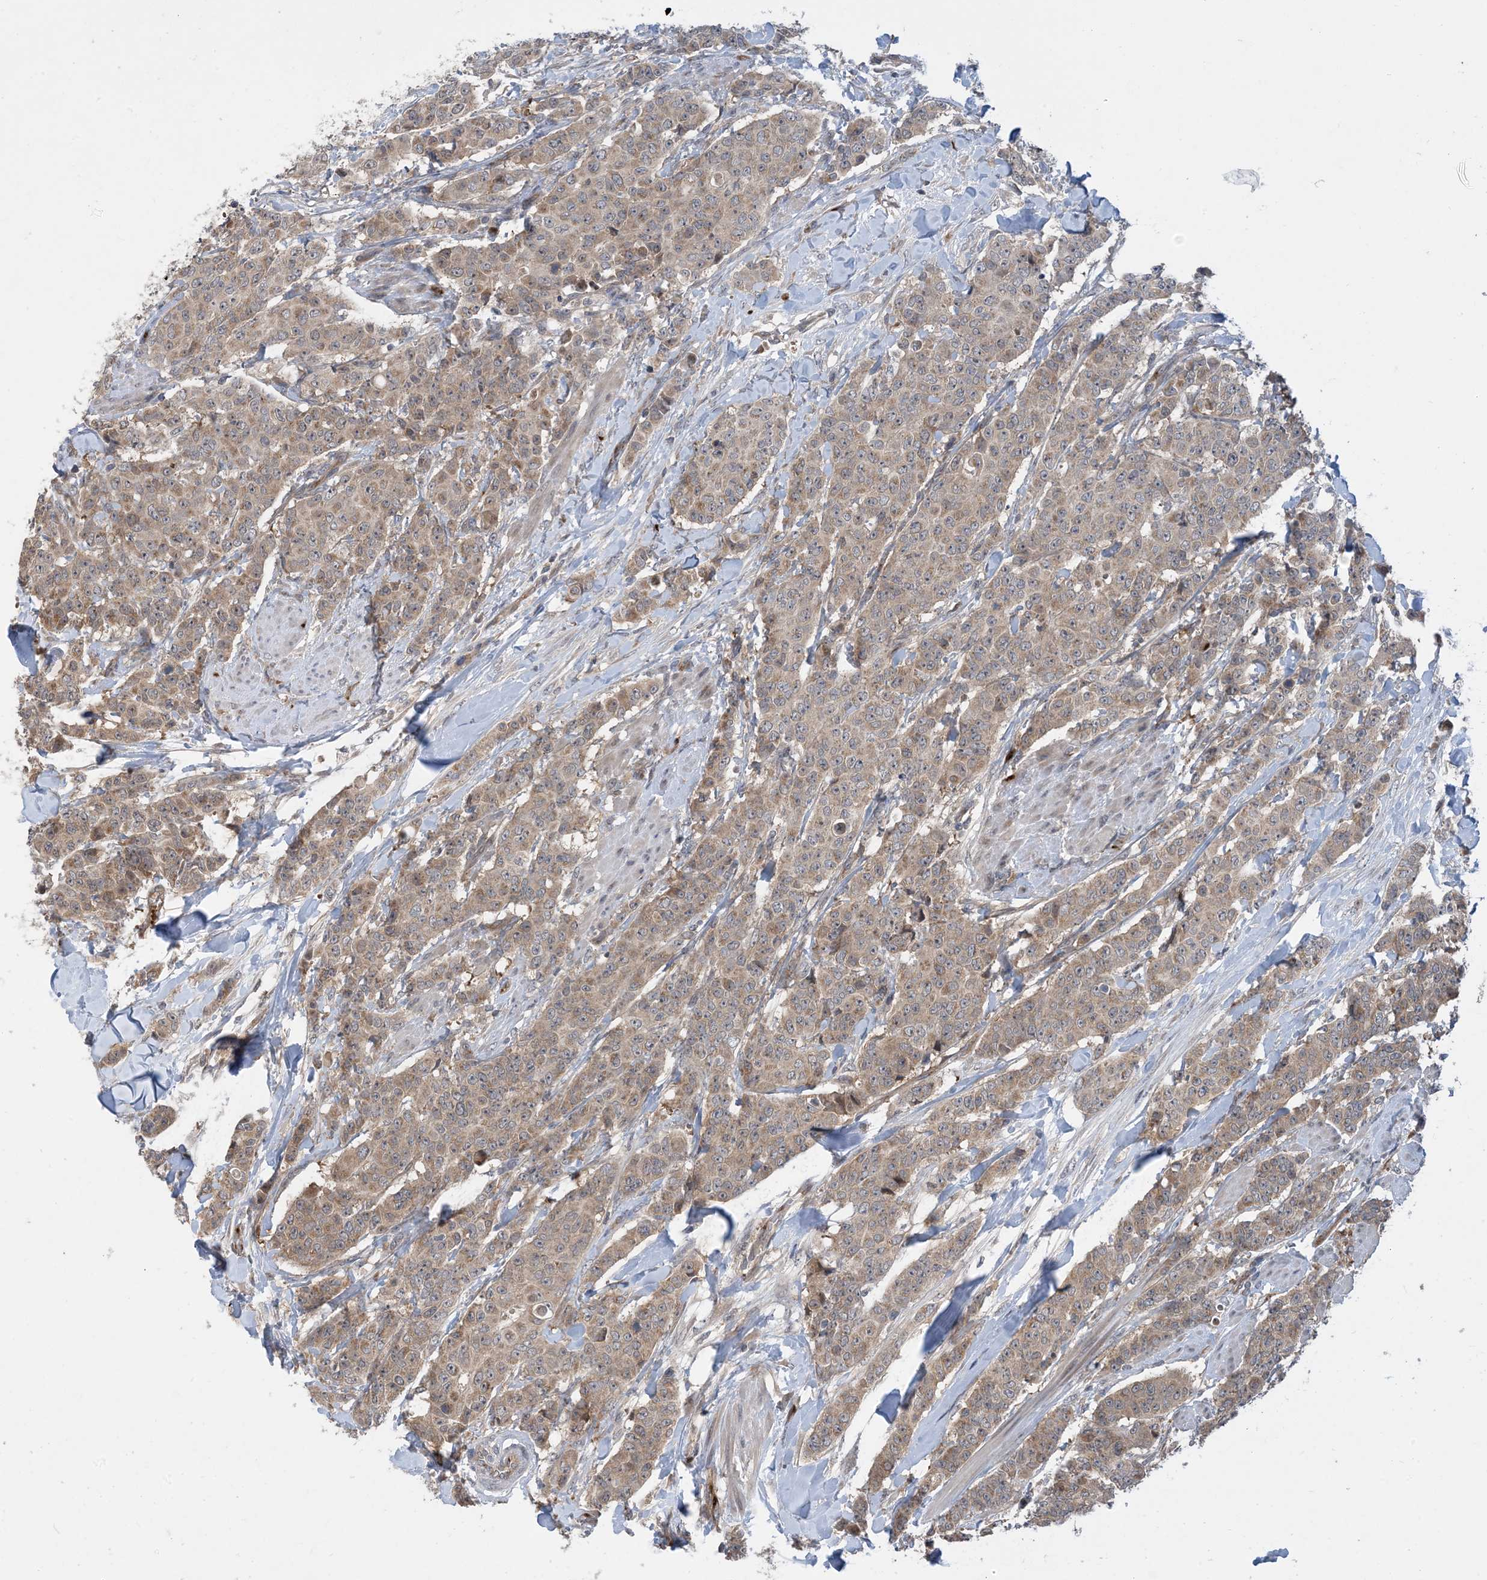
{"staining": {"intensity": "weak", "quantity": ">75%", "location": "cytoplasmic/membranous"}, "tissue": "breast cancer", "cell_type": "Tumor cells", "image_type": "cancer", "snomed": [{"axis": "morphology", "description": "Duct carcinoma"}, {"axis": "topography", "description": "Breast"}], "caption": "Tumor cells show low levels of weak cytoplasmic/membranous expression in about >75% of cells in human breast cancer.", "gene": "TINAG", "patient": {"sex": "female", "age": 40}}